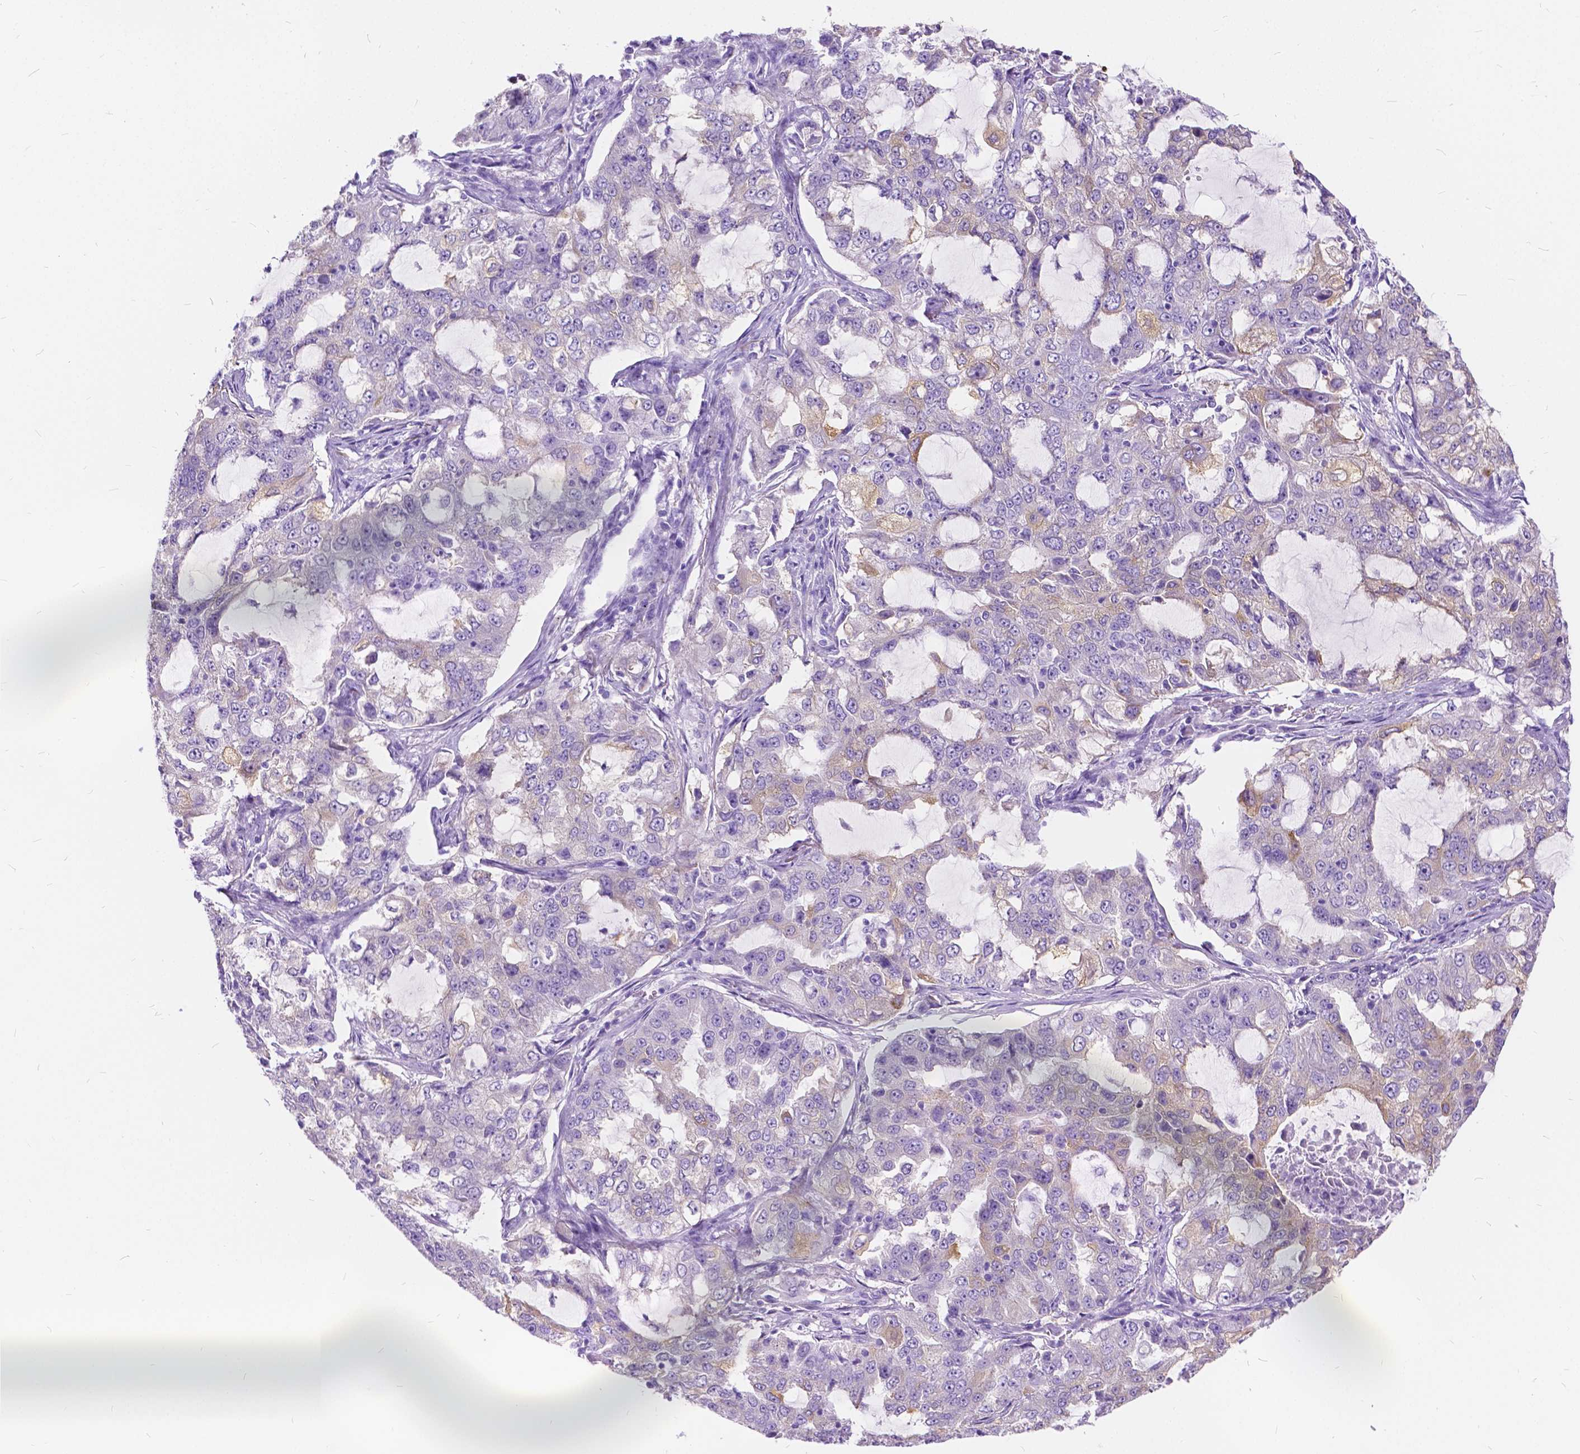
{"staining": {"intensity": "weak", "quantity": "<25%", "location": "cytoplasmic/membranous"}, "tissue": "lung cancer", "cell_type": "Tumor cells", "image_type": "cancer", "snomed": [{"axis": "morphology", "description": "Adenocarcinoma, NOS"}, {"axis": "topography", "description": "Lung"}], "caption": "Lung cancer was stained to show a protein in brown. There is no significant positivity in tumor cells.", "gene": "CHRM1", "patient": {"sex": "female", "age": 61}}